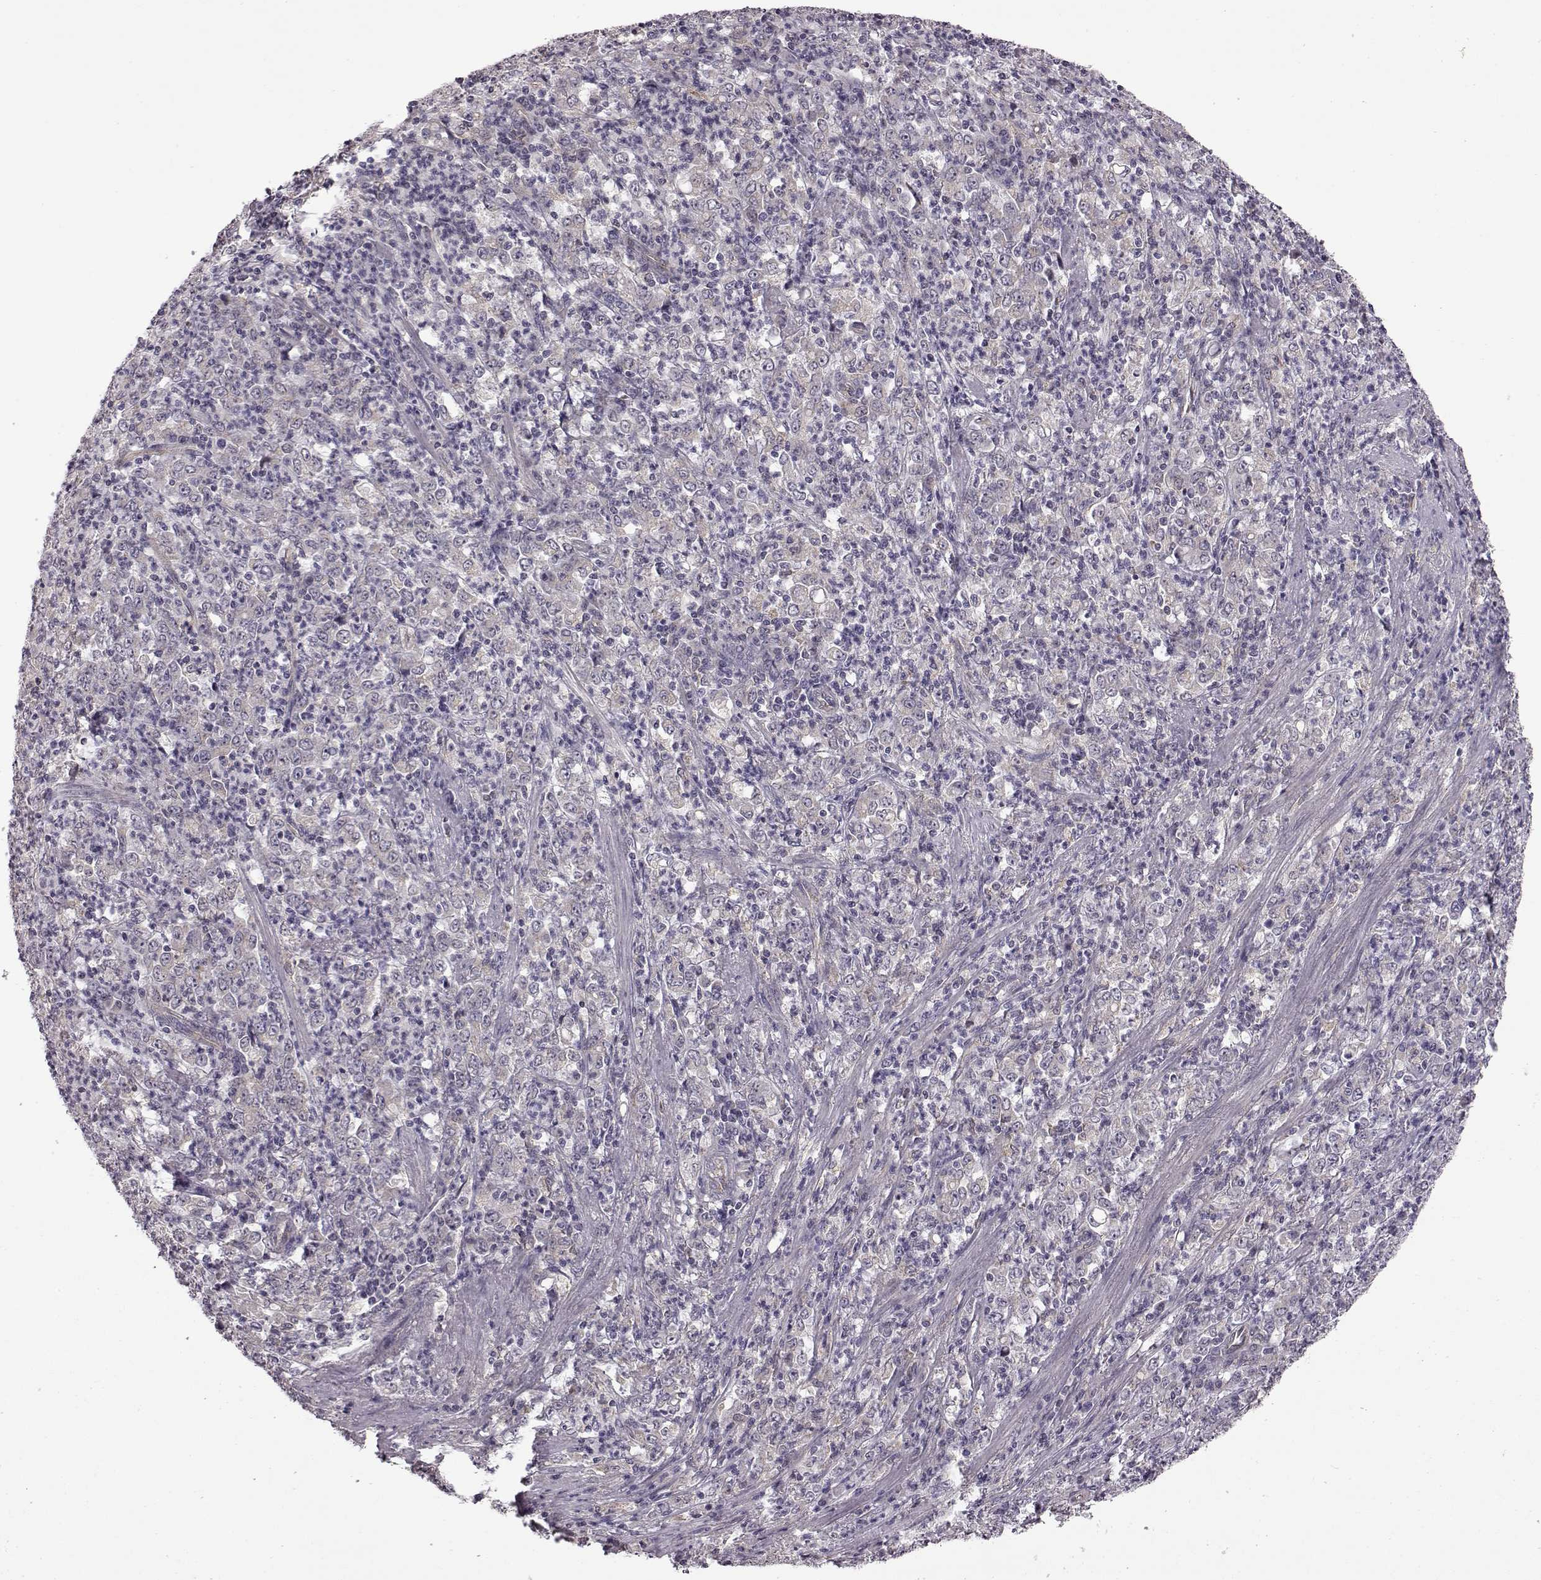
{"staining": {"intensity": "negative", "quantity": "none", "location": "none"}, "tissue": "stomach cancer", "cell_type": "Tumor cells", "image_type": "cancer", "snomed": [{"axis": "morphology", "description": "Adenocarcinoma, NOS"}, {"axis": "topography", "description": "Stomach, lower"}], "caption": "The photomicrograph shows no staining of tumor cells in stomach cancer.", "gene": "B3GNT6", "patient": {"sex": "female", "age": 71}}